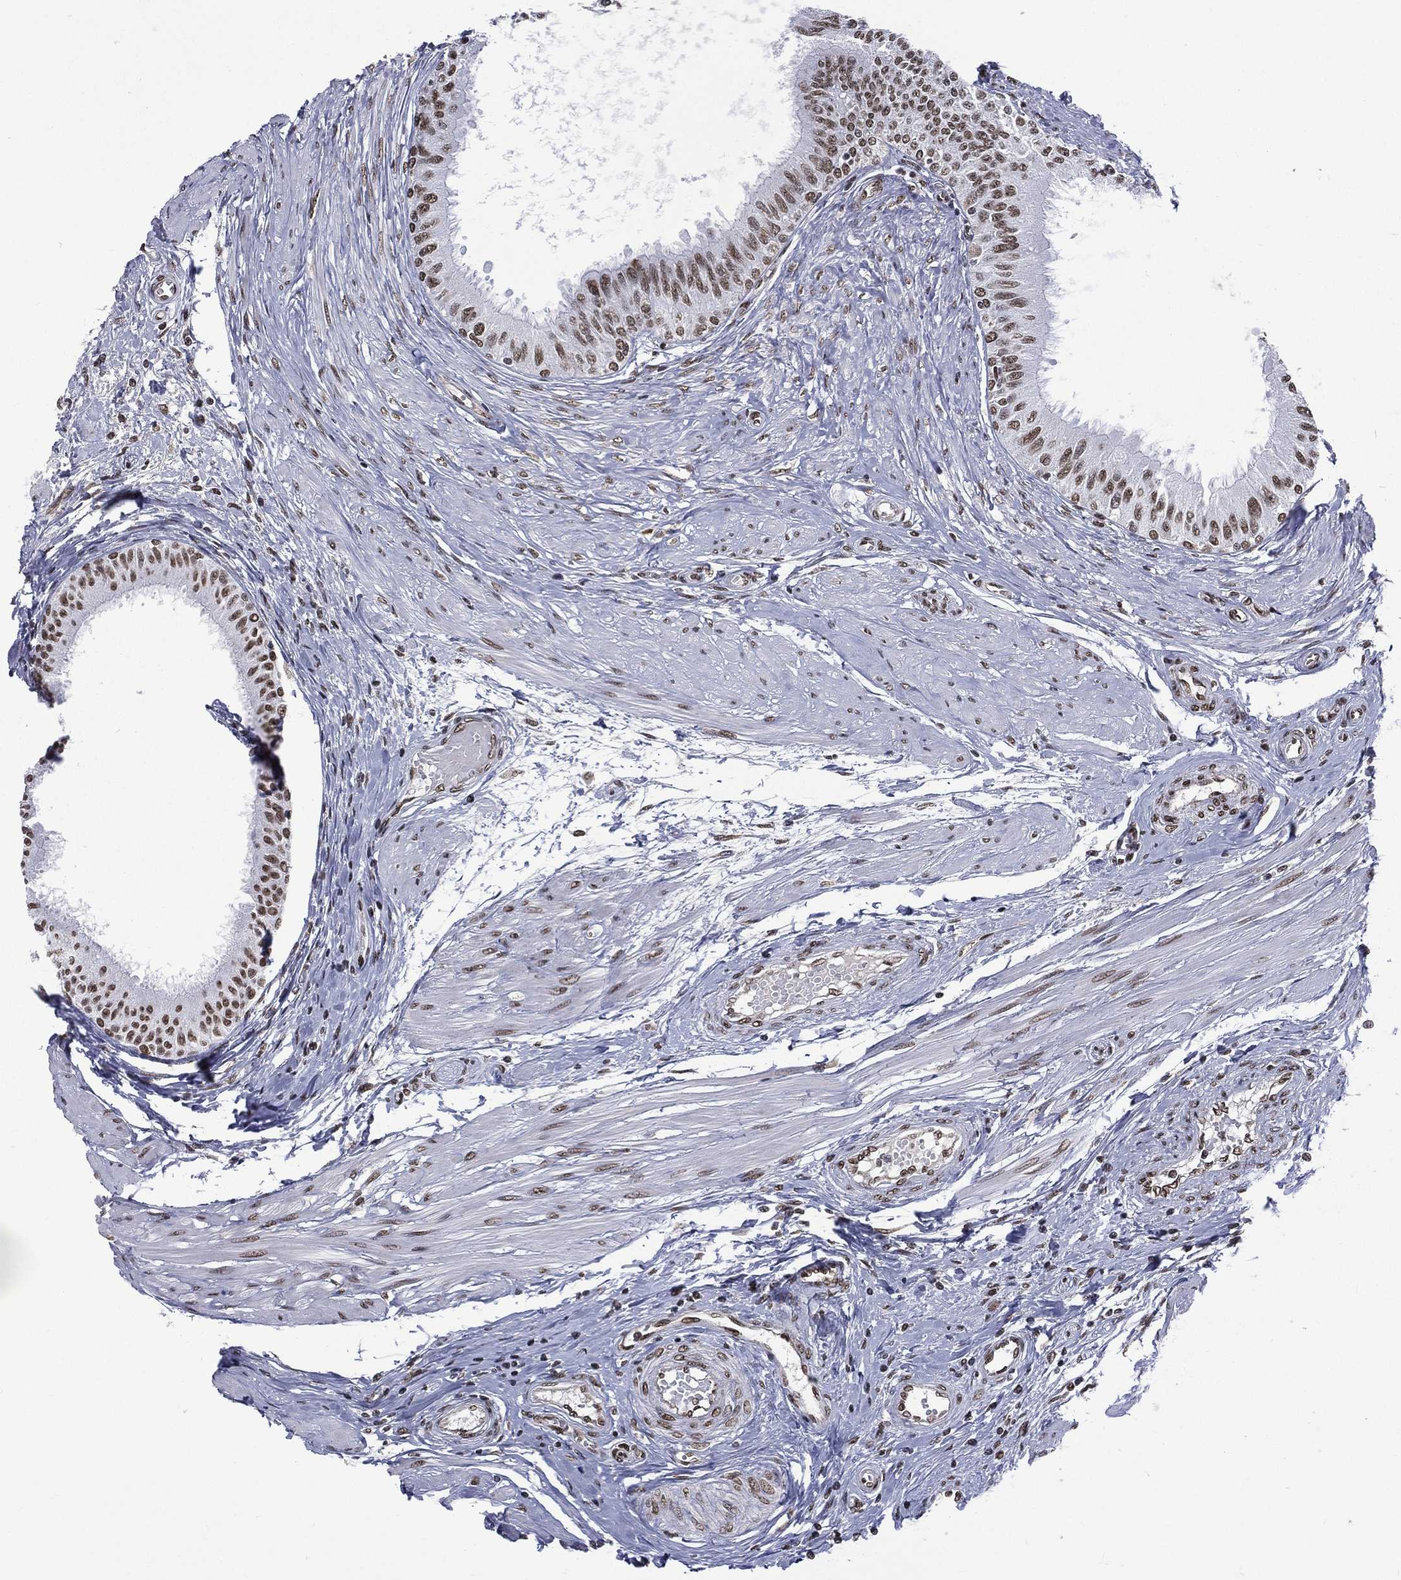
{"staining": {"intensity": "strong", "quantity": ">75%", "location": "nuclear"}, "tissue": "epididymis", "cell_type": "Glandular cells", "image_type": "normal", "snomed": [{"axis": "morphology", "description": "Normal tissue, NOS"}, {"axis": "morphology", "description": "Seminoma, NOS"}, {"axis": "topography", "description": "Testis"}, {"axis": "topography", "description": "Epididymis"}], "caption": "Immunohistochemistry (IHC) image of normal epididymis stained for a protein (brown), which exhibits high levels of strong nuclear expression in approximately >75% of glandular cells.", "gene": "C5orf24", "patient": {"sex": "male", "age": 61}}